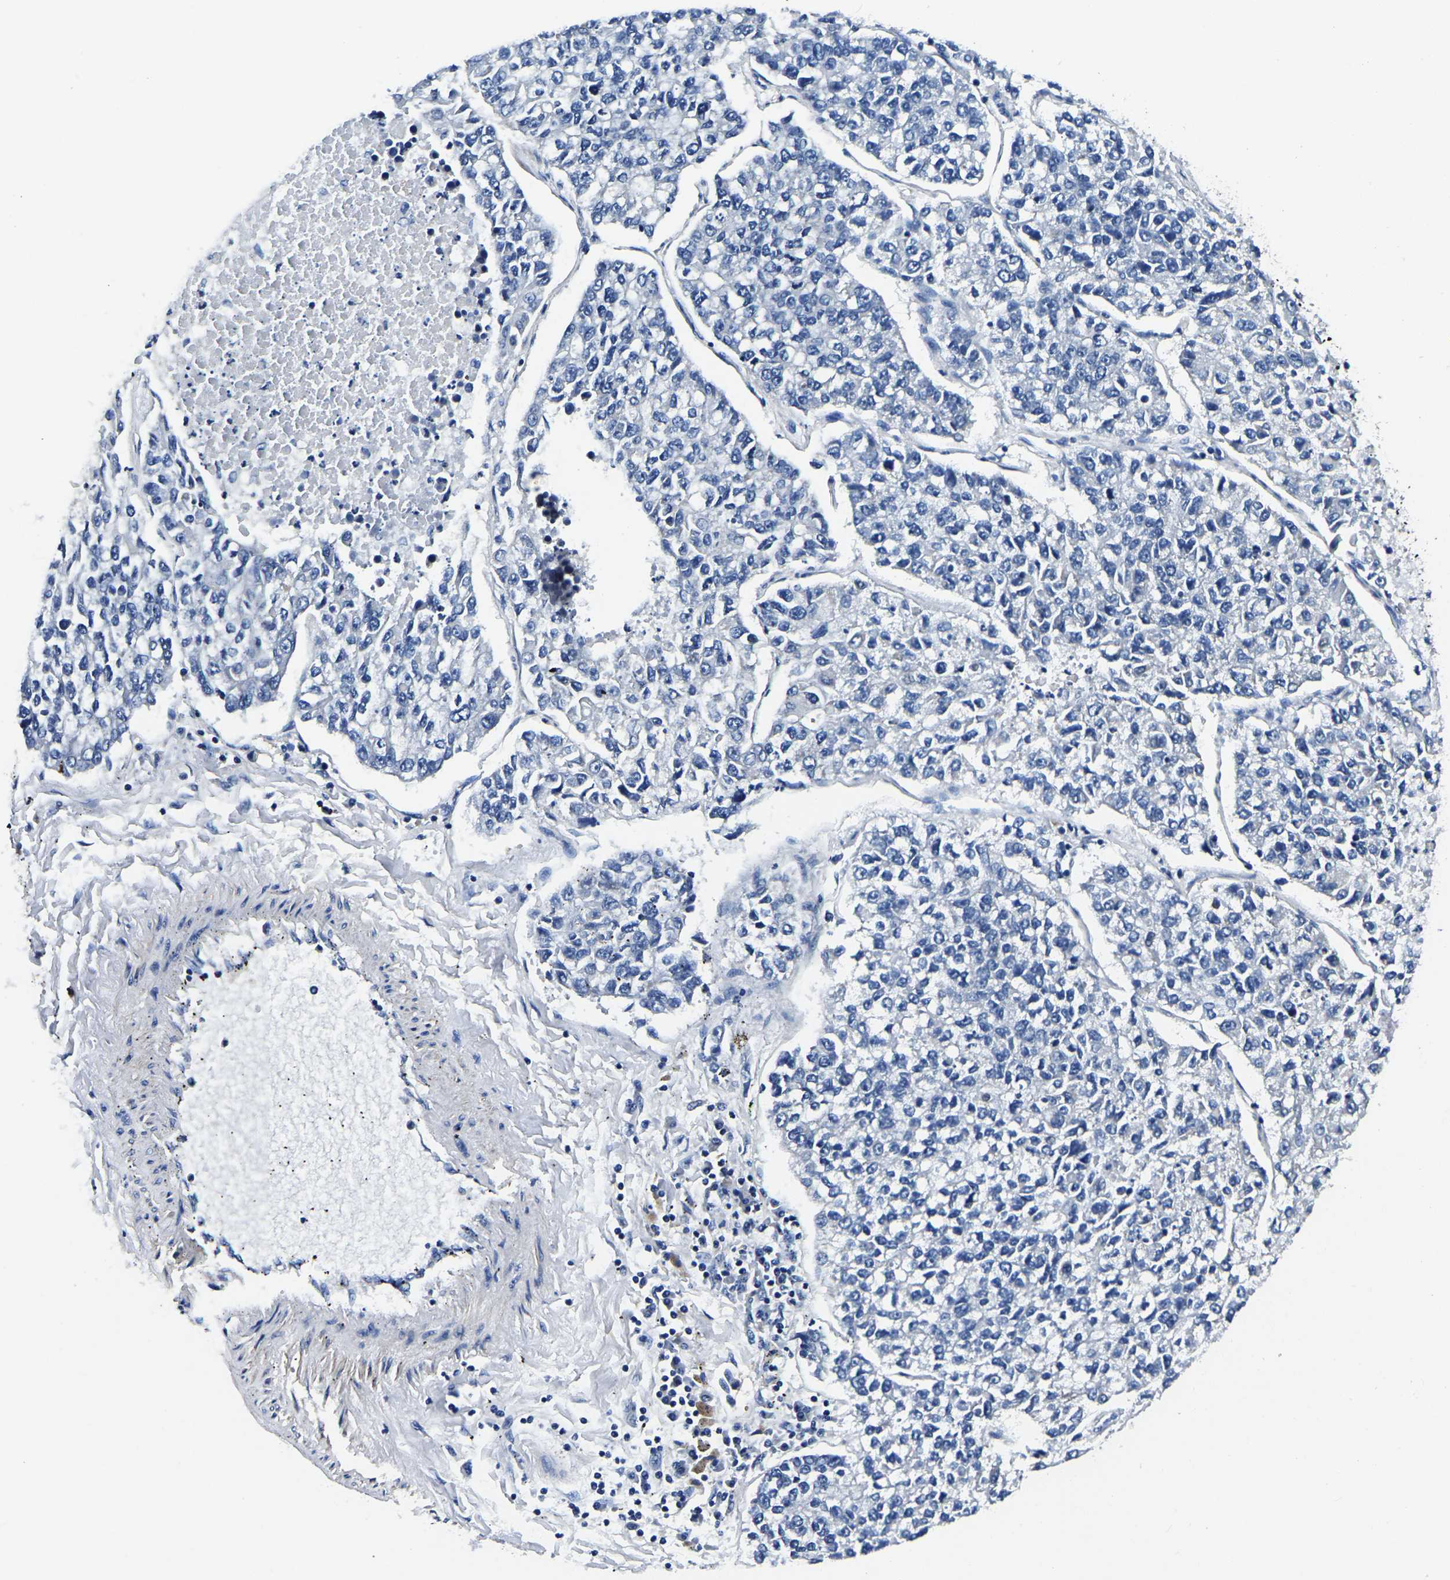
{"staining": {"intensity": "negative", "quantity": "none", "location": "none"}, "tissue": "lung cancer", "cell_type": "Tumor cells", "image_type": "cancer", "snomed": [{"axis": "morphology", "description": "Adenocarcinoma, NOS"}, {"axis": "topography", "description": "Lung"}], "caption": "DAB (3,3'-diaminobenzidine) immunohistochemical staining of human lung cancer (adenocarcinoma) shows no significant expression in tumor cells.", "gene": "KCTD17", "patient": {"sex": "male", "age": 49}}